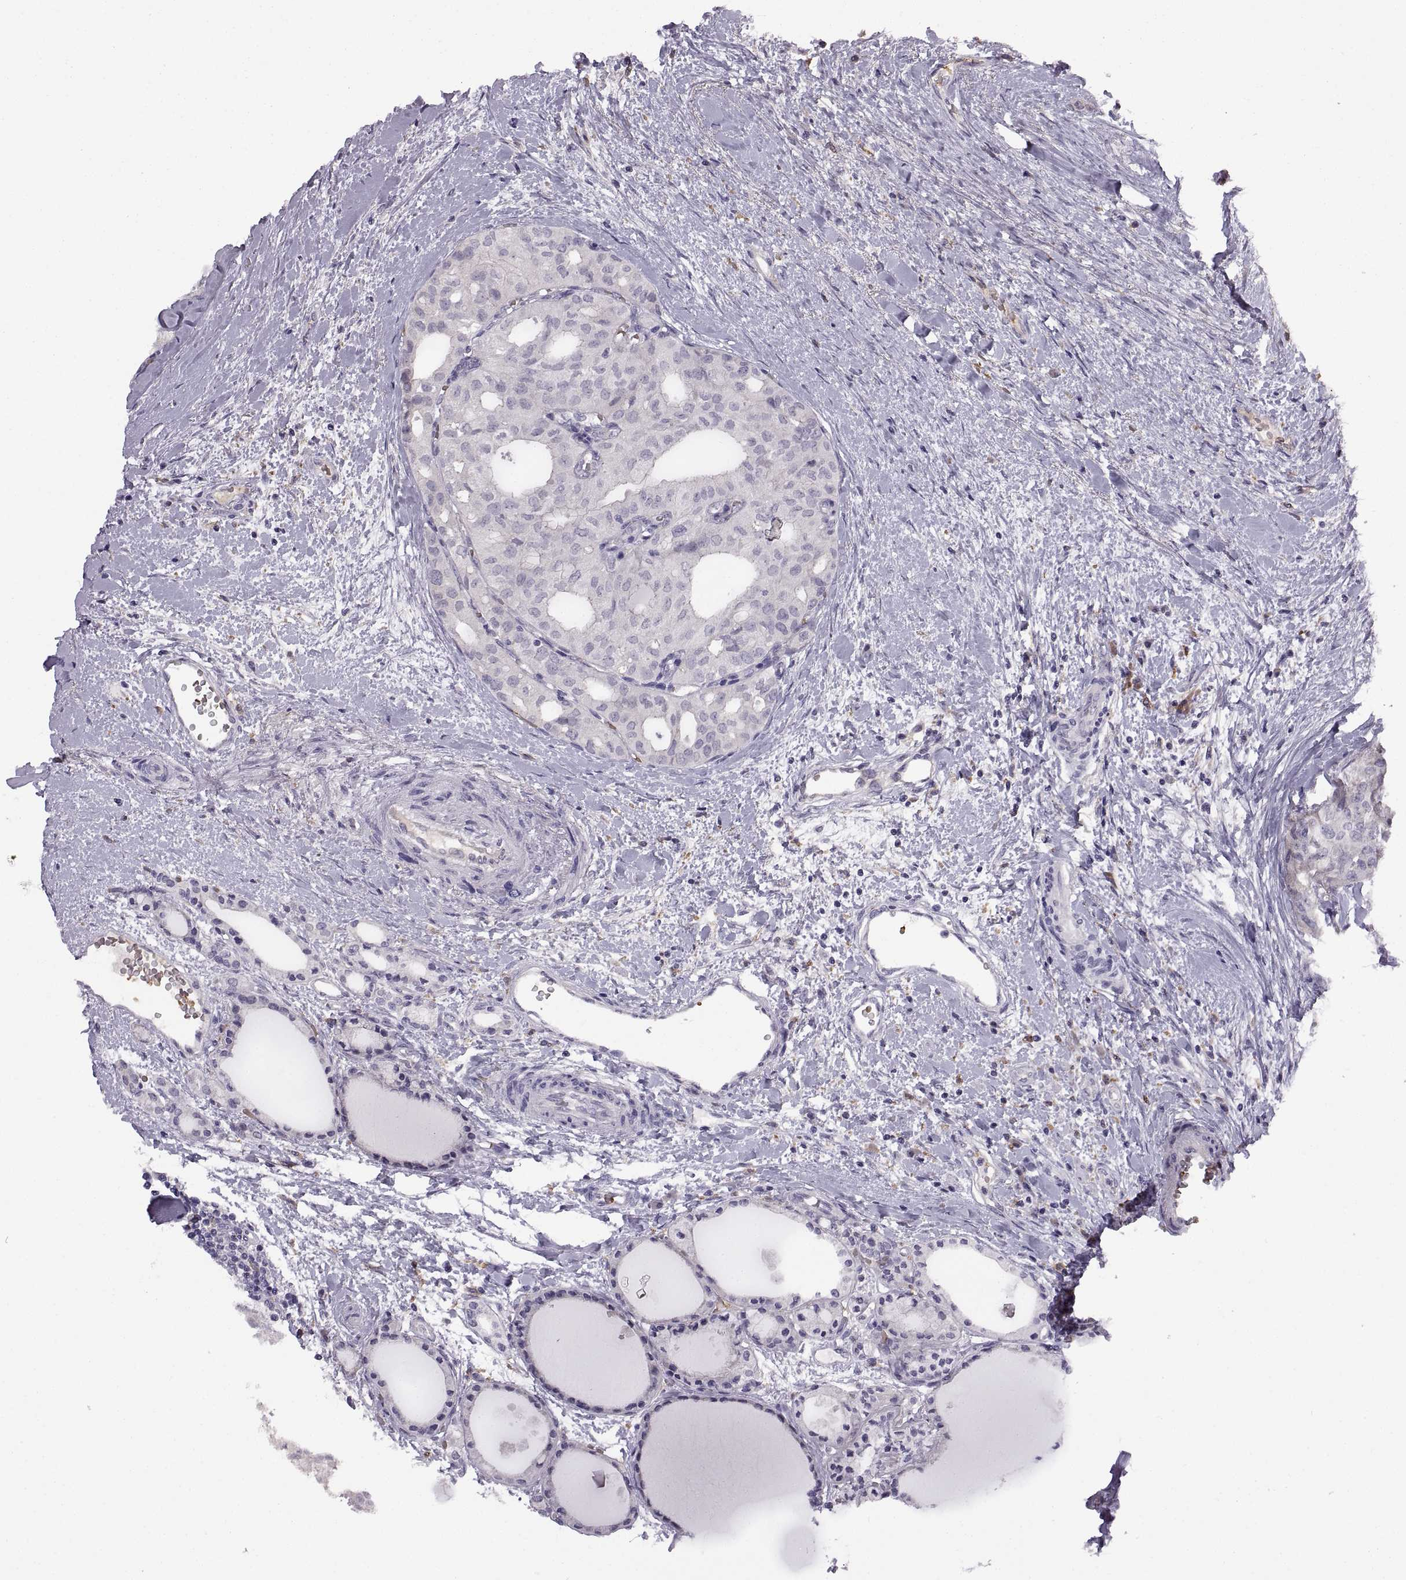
{"staining": {"intensity": "negative", "quantity": "none", "location": "none"}, "tissue": "thyroid cancer", "cell_type": "Tumor cells", "image_type": "cancer", "snomed": [{"axis": "morphology", "description": "Follicular adenoma carcinoma, NOS"}, {"axis": "topography", "description": "Thyroid gland"}], "caption": "Tumor cells are negative for brown protein staining in thyroid cancer (follicular adenoma carcinoma).", "gene": "MEIOC", "patient": {"sex": "male", "age": 75}}